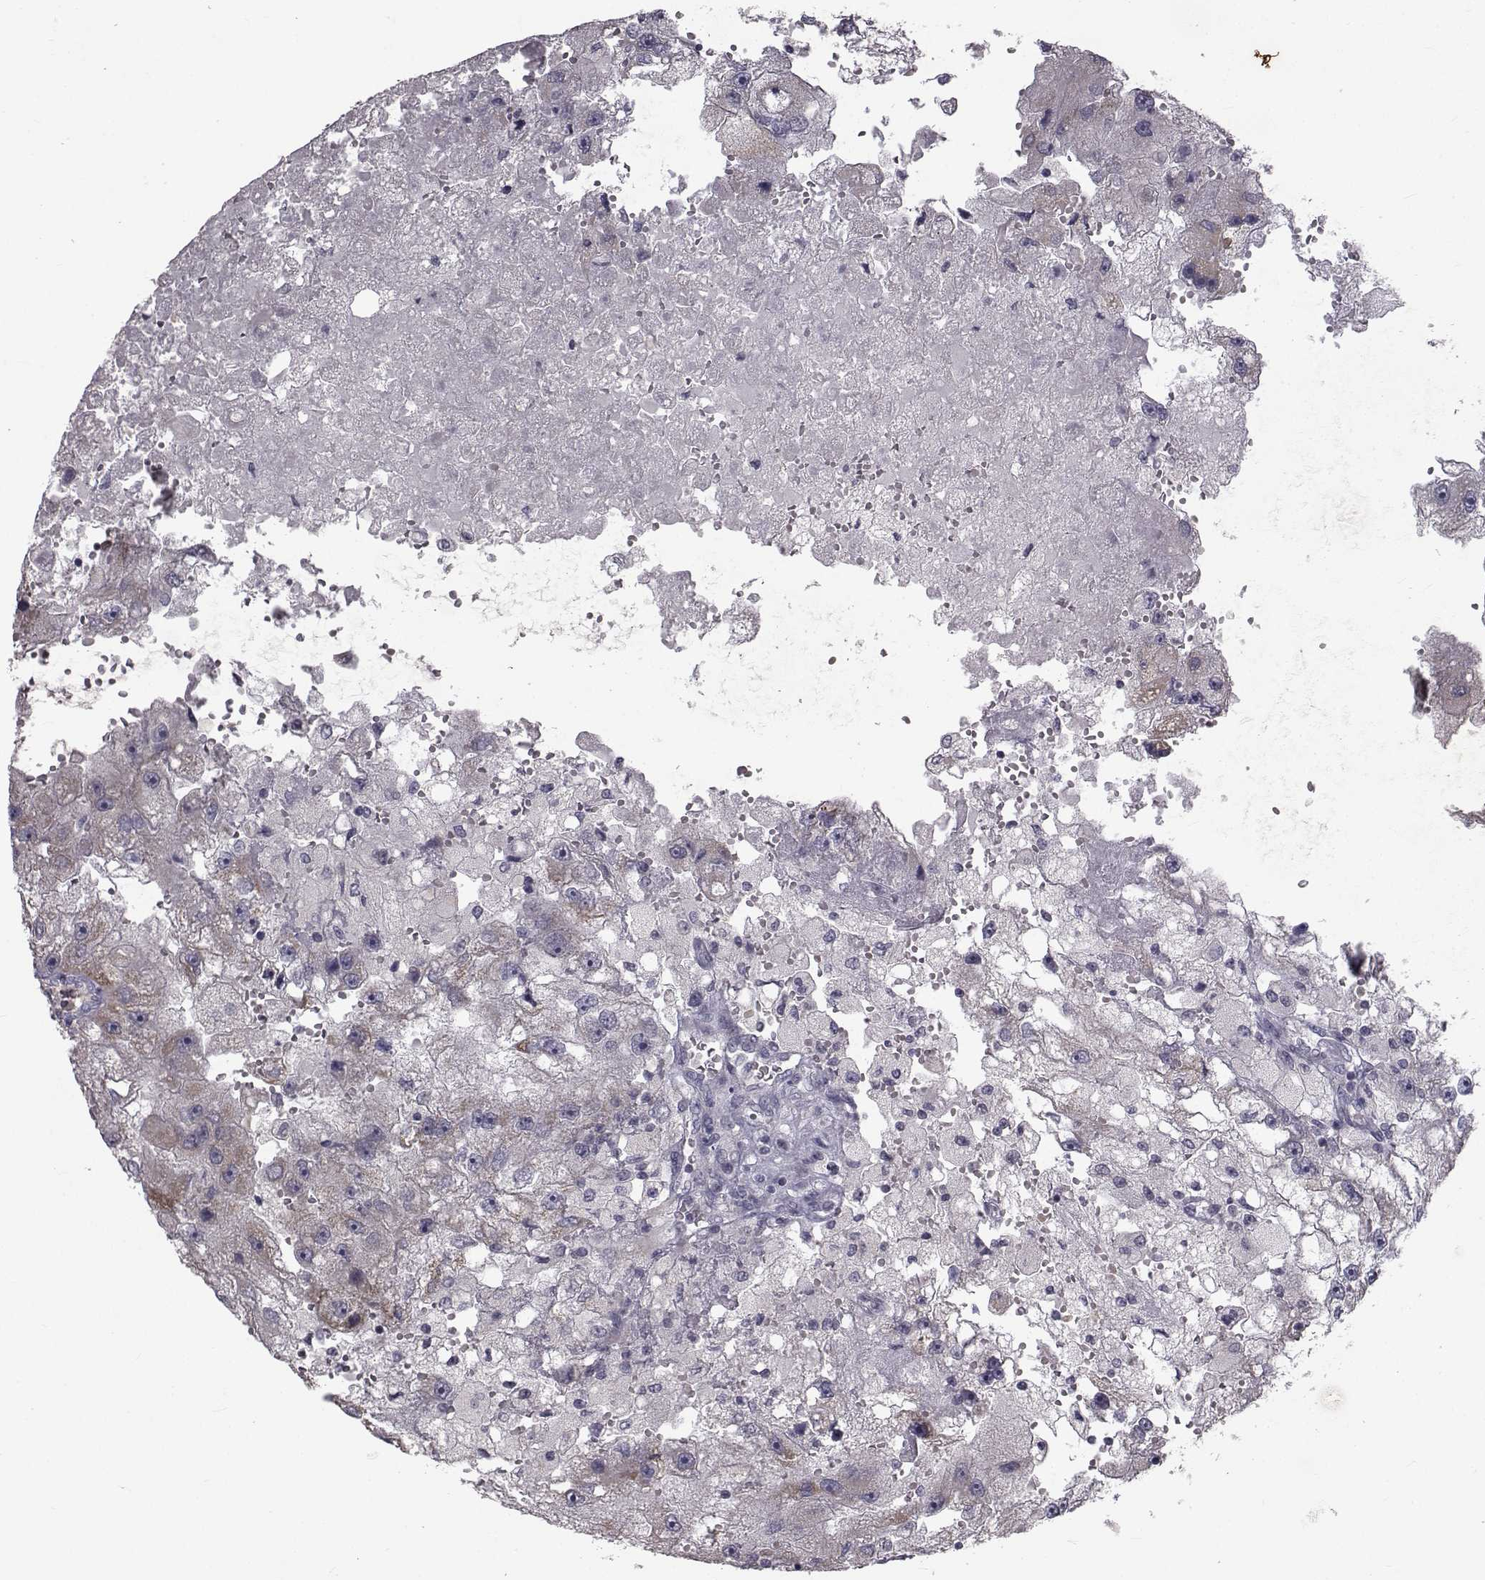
{"staining": {"intensity": "negative", "quantity": "none", "location": "none"}, "tissue": "renal cancer", "cell_type": "Tumor cells", "image_type": "cancer", "snomed": [{"axis": "morphology", "description": "Adenocarcinoma, NOS"}, {"axis": "topography", "description": "Kidney"}], "caption": "Renal adenocarcinoma stained for a protein using immunohistochemistry exhibits no staining tumor cells.", "gene": "FDXR", "patient": {"sex": "male", "age": 63}}